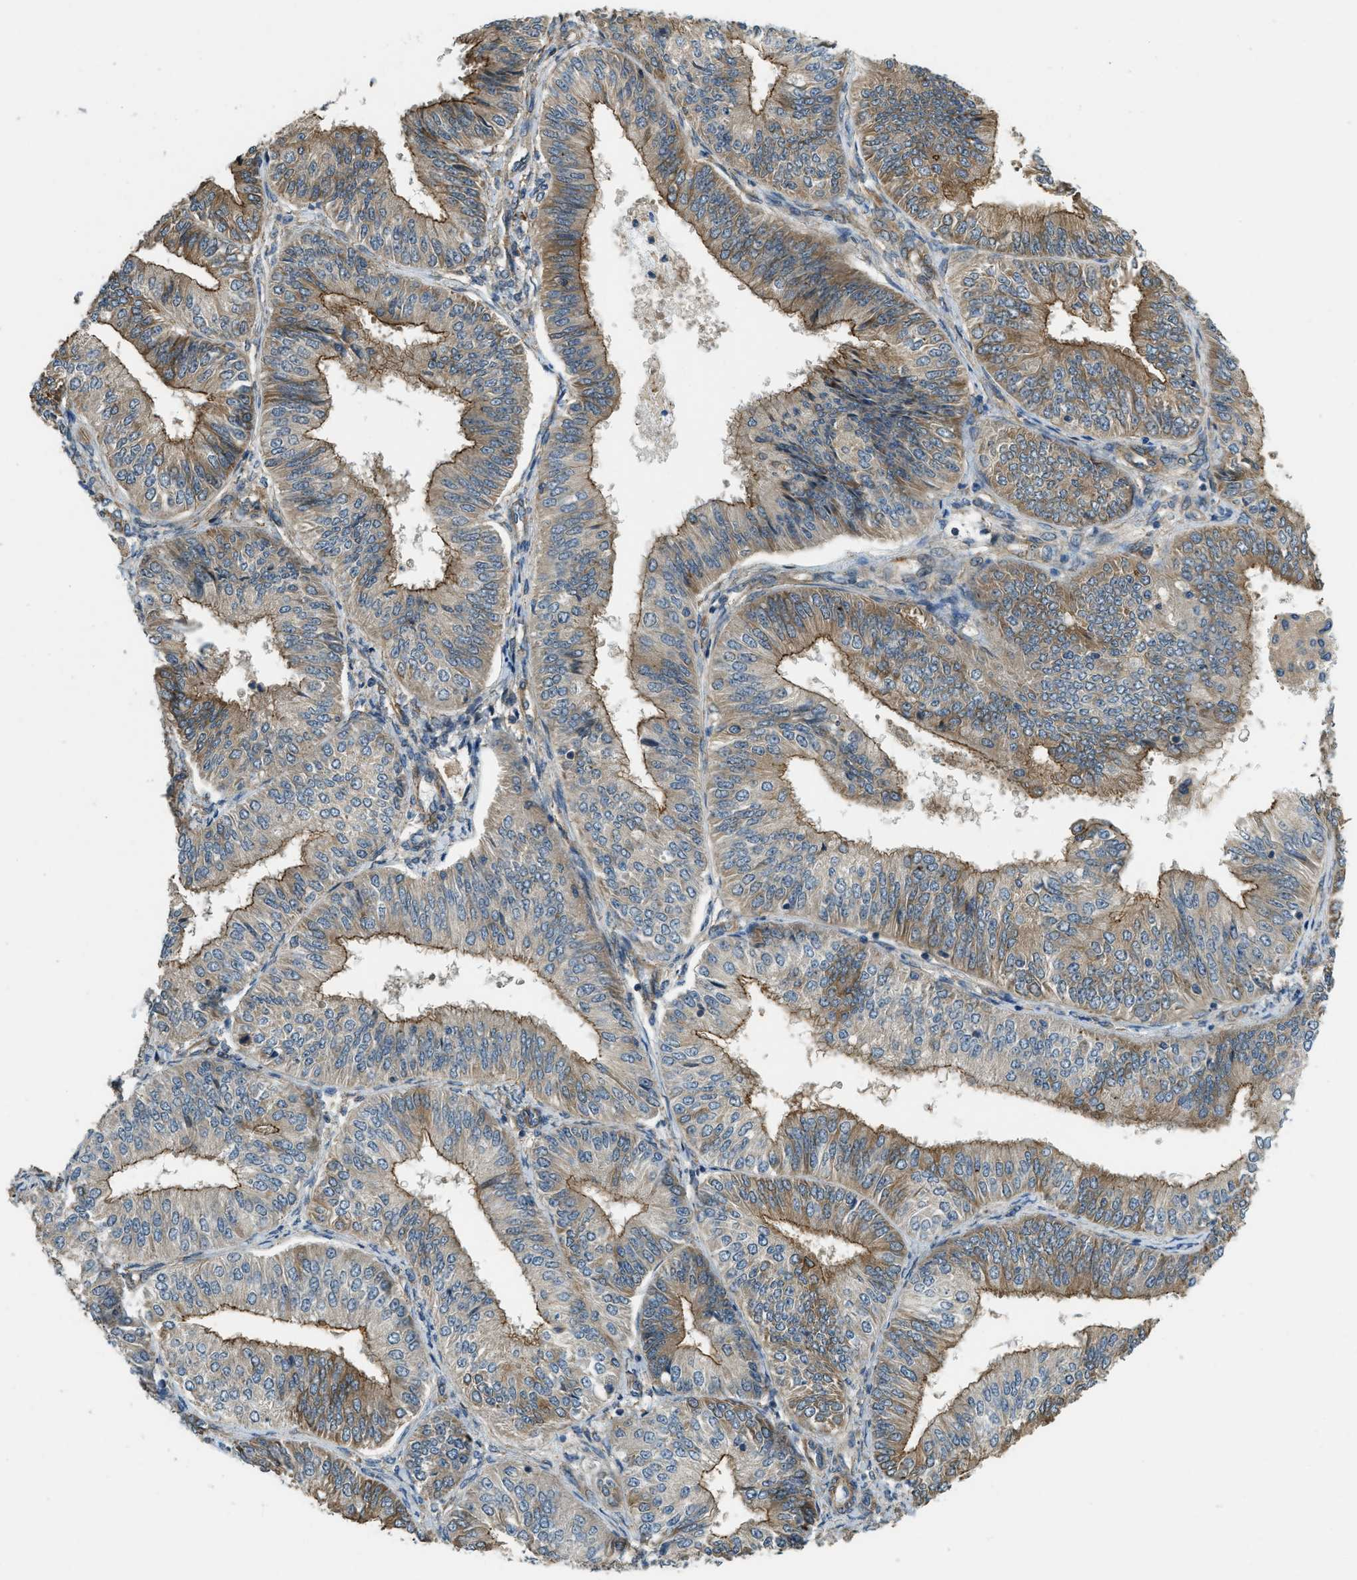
{"staining": {"intensity": "moderate", "quantity": ">75%", "location": "cytoplasmic/membranous"}, "tissue": "endometrial cancer", "cell_type": "Tumor cells", "image_type": "cancer", "snomed": [{"axis": "morphology", "description": "Adenocarcinoma, NOS"}, {"axis": "topography", "description": "Endometrium"}], "caption": "Immunohistochemical staining of endometrial adenocarcinoma displays moderate cytoplasmic/membranous protein expression in approximately >75% of tumor cells.", "gene": "CGN", "patient": {"sex": "female", "age": 58}}